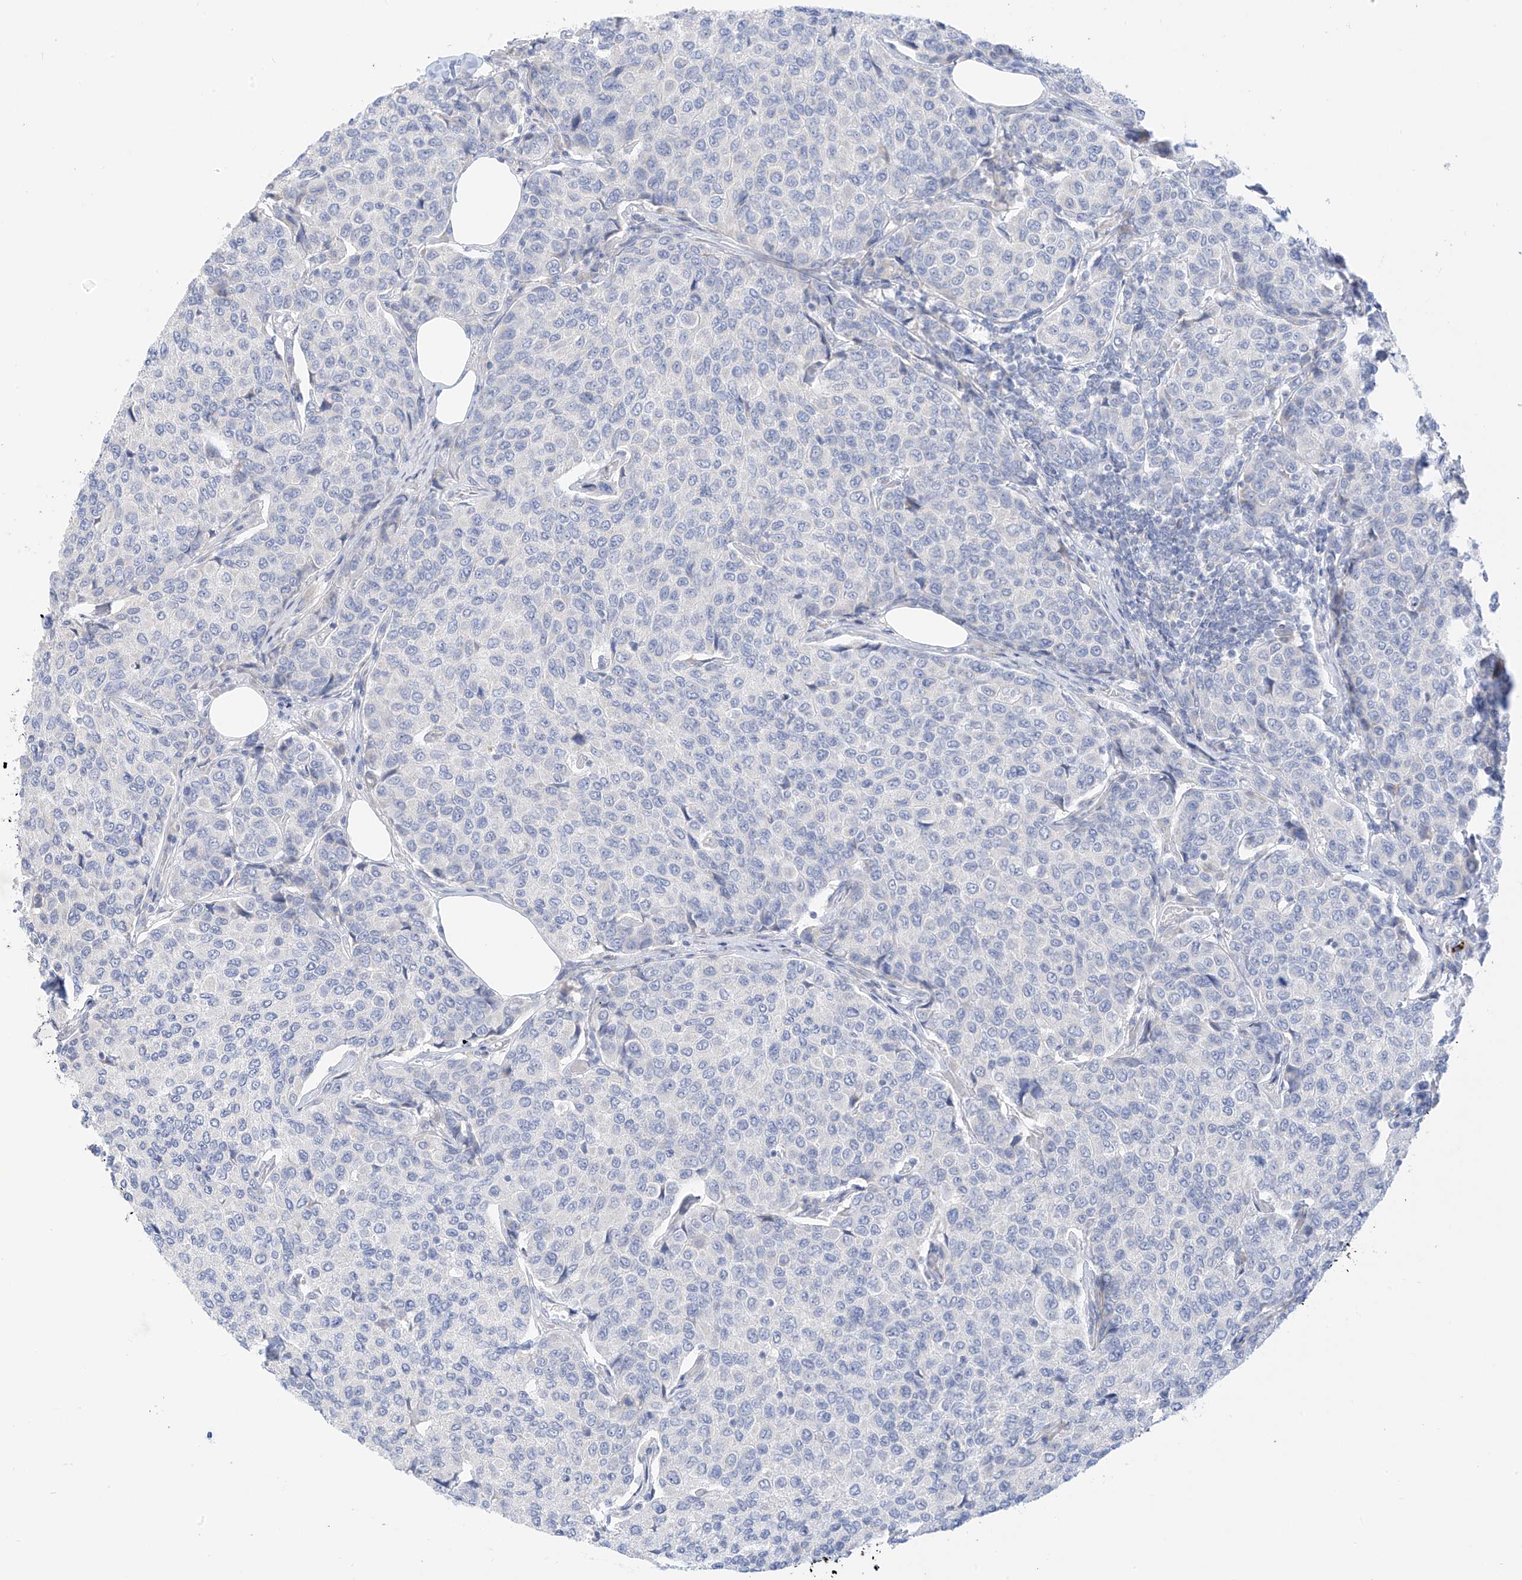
{"staining": {"intensity": "negative", "quantity": "none", "location": "none"}, "tissue": "breast cancer", "cell_type": "Tumor cells", "image_type": "cancer", "snomed": [{"axis": "morphology", "description": "Duct carcinoma"}, {"axis": "topography", "description": "Breast"}], "caption": "Breast cancer (invasive ductal carcinoma) stained for a protein using immunohistochemistry reveals no expression tumor cells.", "gene": "ST3GAL5", "patient": {"sex": "female", "age": 55}}